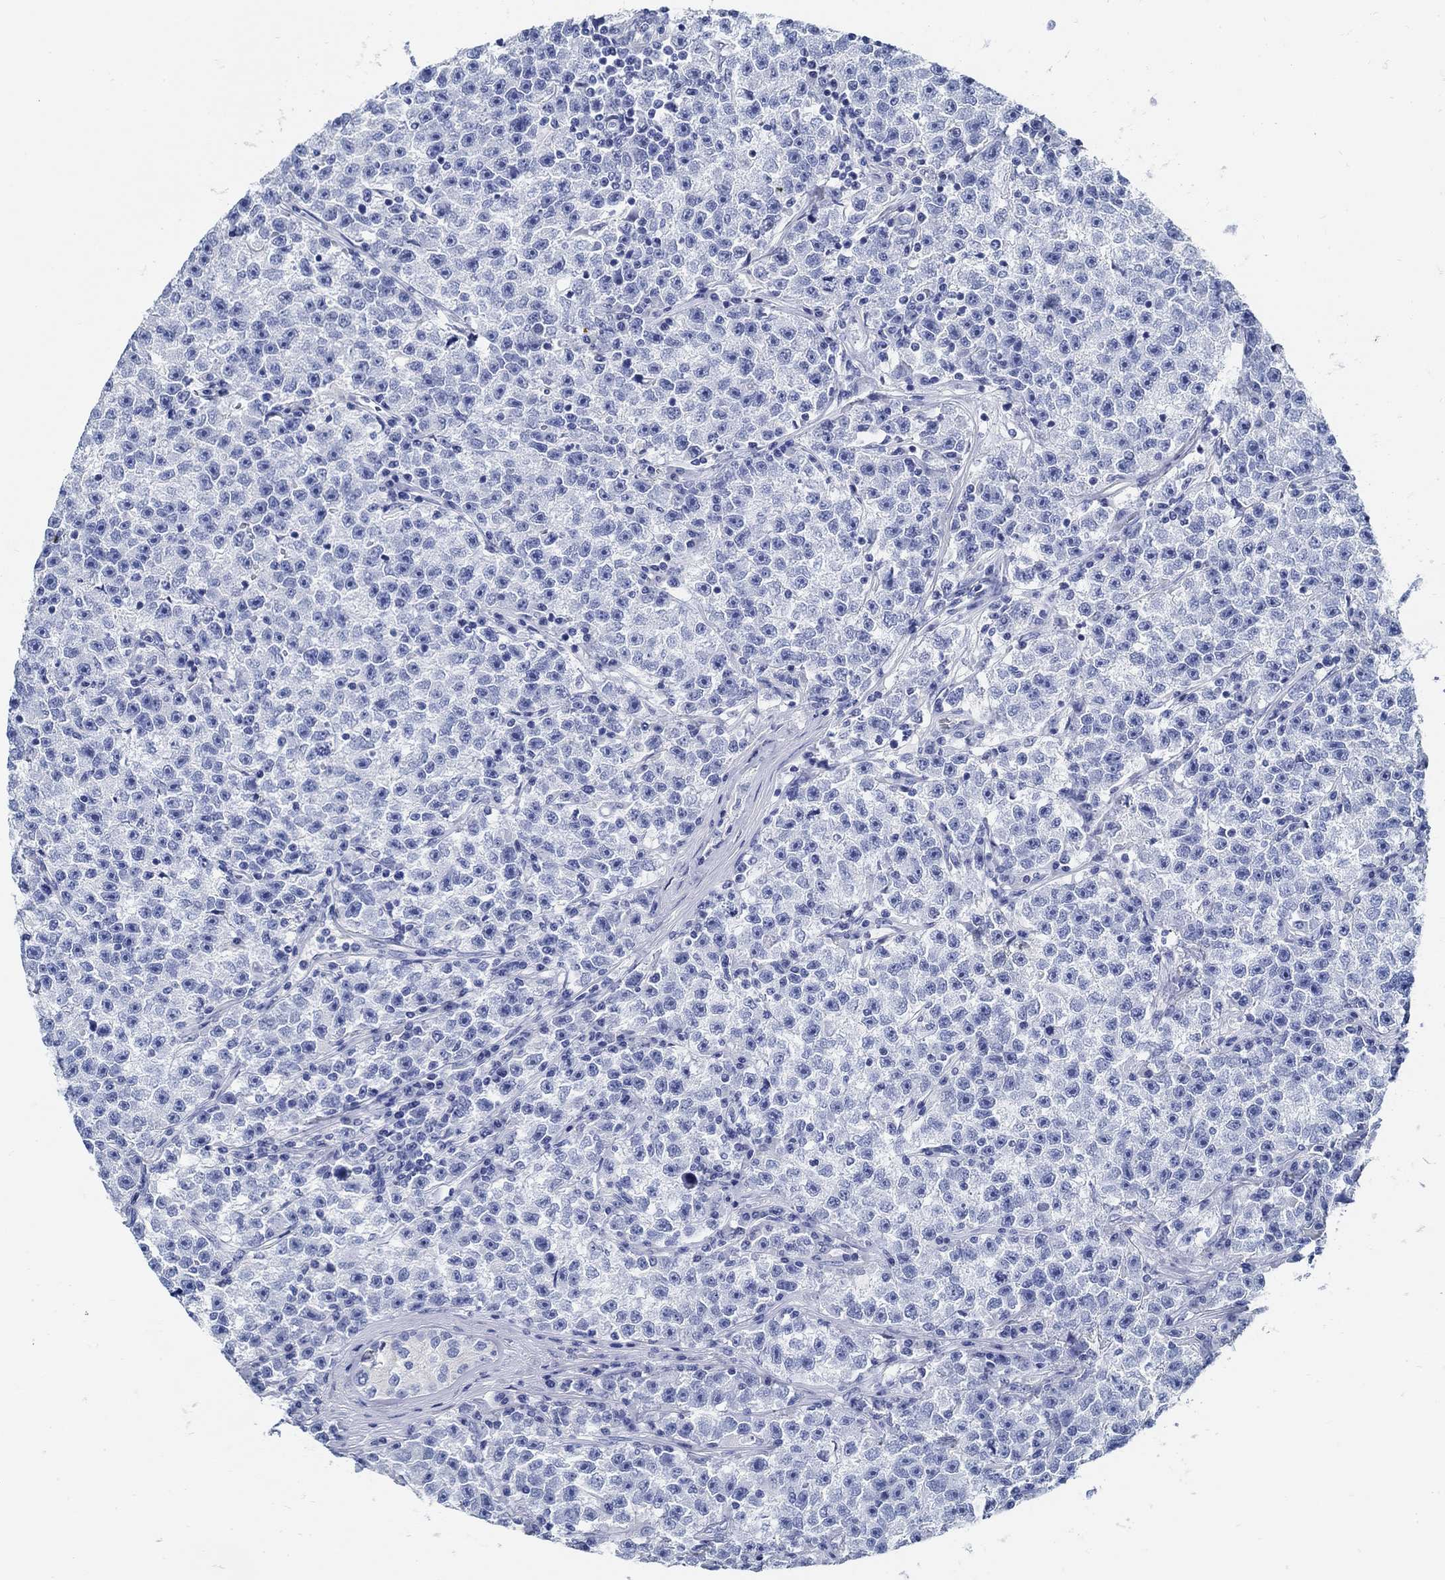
{"staining": {"intensity": "negative", "quantity": "none", "location": "none"}, "tissue": "testis cancer", "cell_type": "Tumor cells", "image_type": "cancer", "snomed": [{"axis": "morphology", "description": "Seminoma, NOS"}, {"axis": "topography", "description": "Testis"}], "caption": "IHC micrograph of neoplastic tissue: human testis cancer stained with DAB (3,3'-diaminobenzidine) reveals no significant protein positivity in tumor cells.", "gene": "SLC45A1", "patient": {"sex": "male", "age": 22}}